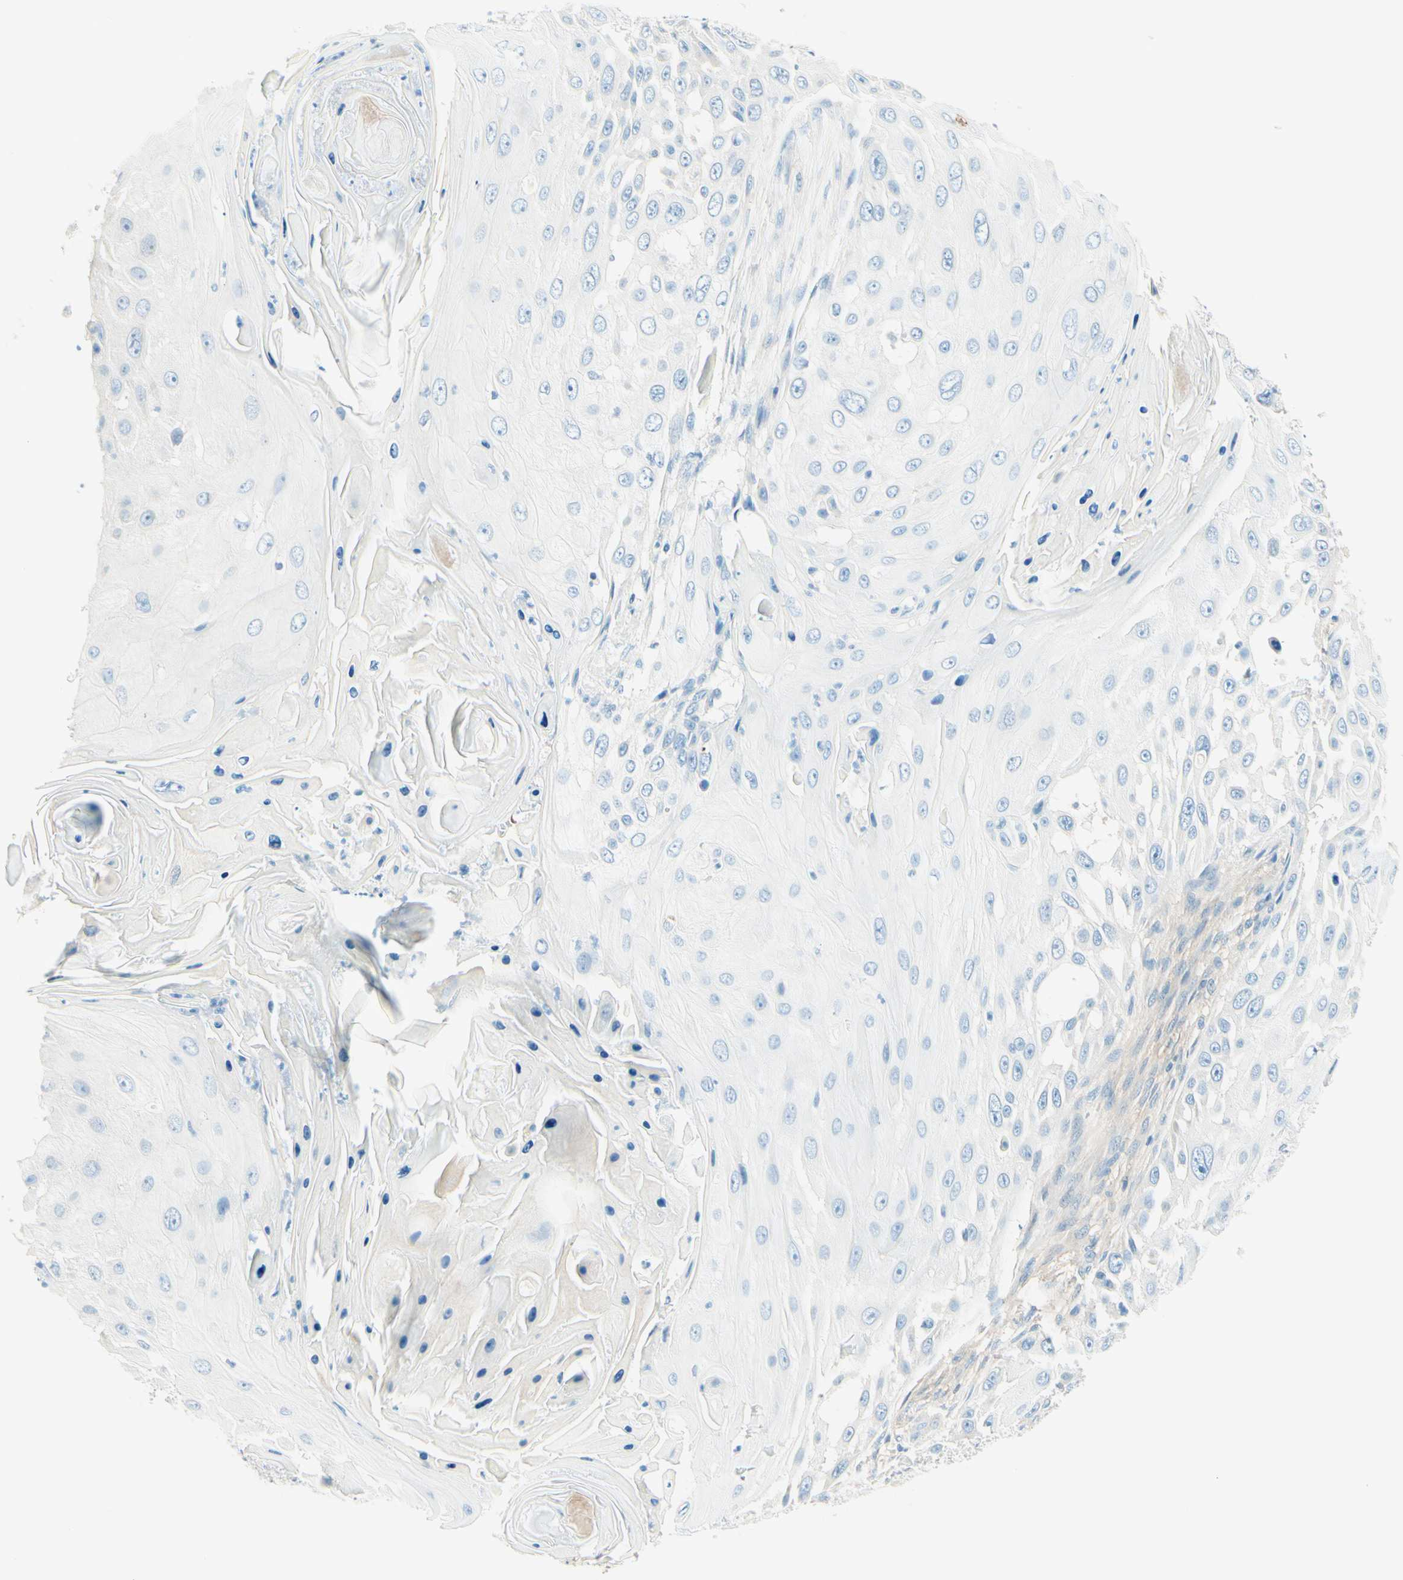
{"staining": {"intensity": "negative", "quantity": "none", "location": "none"}, "tissue": "skin cancer", "cell_type": "Tumor cells", "image_type": "cancer", "snomed": [{"axis": "morphology", "description": "Squamous cell carcinoma, NOS"}, {"axis": "topography", "description": "Skin"}], "caption": "An IHC histopathology image of skin squamous cell carcinoma is shown. There is no staining in tumor cells of skin squamous cell carcinoma.", "gene": "NCBP2L", "patient": {"sex": "female", "age": 44}}